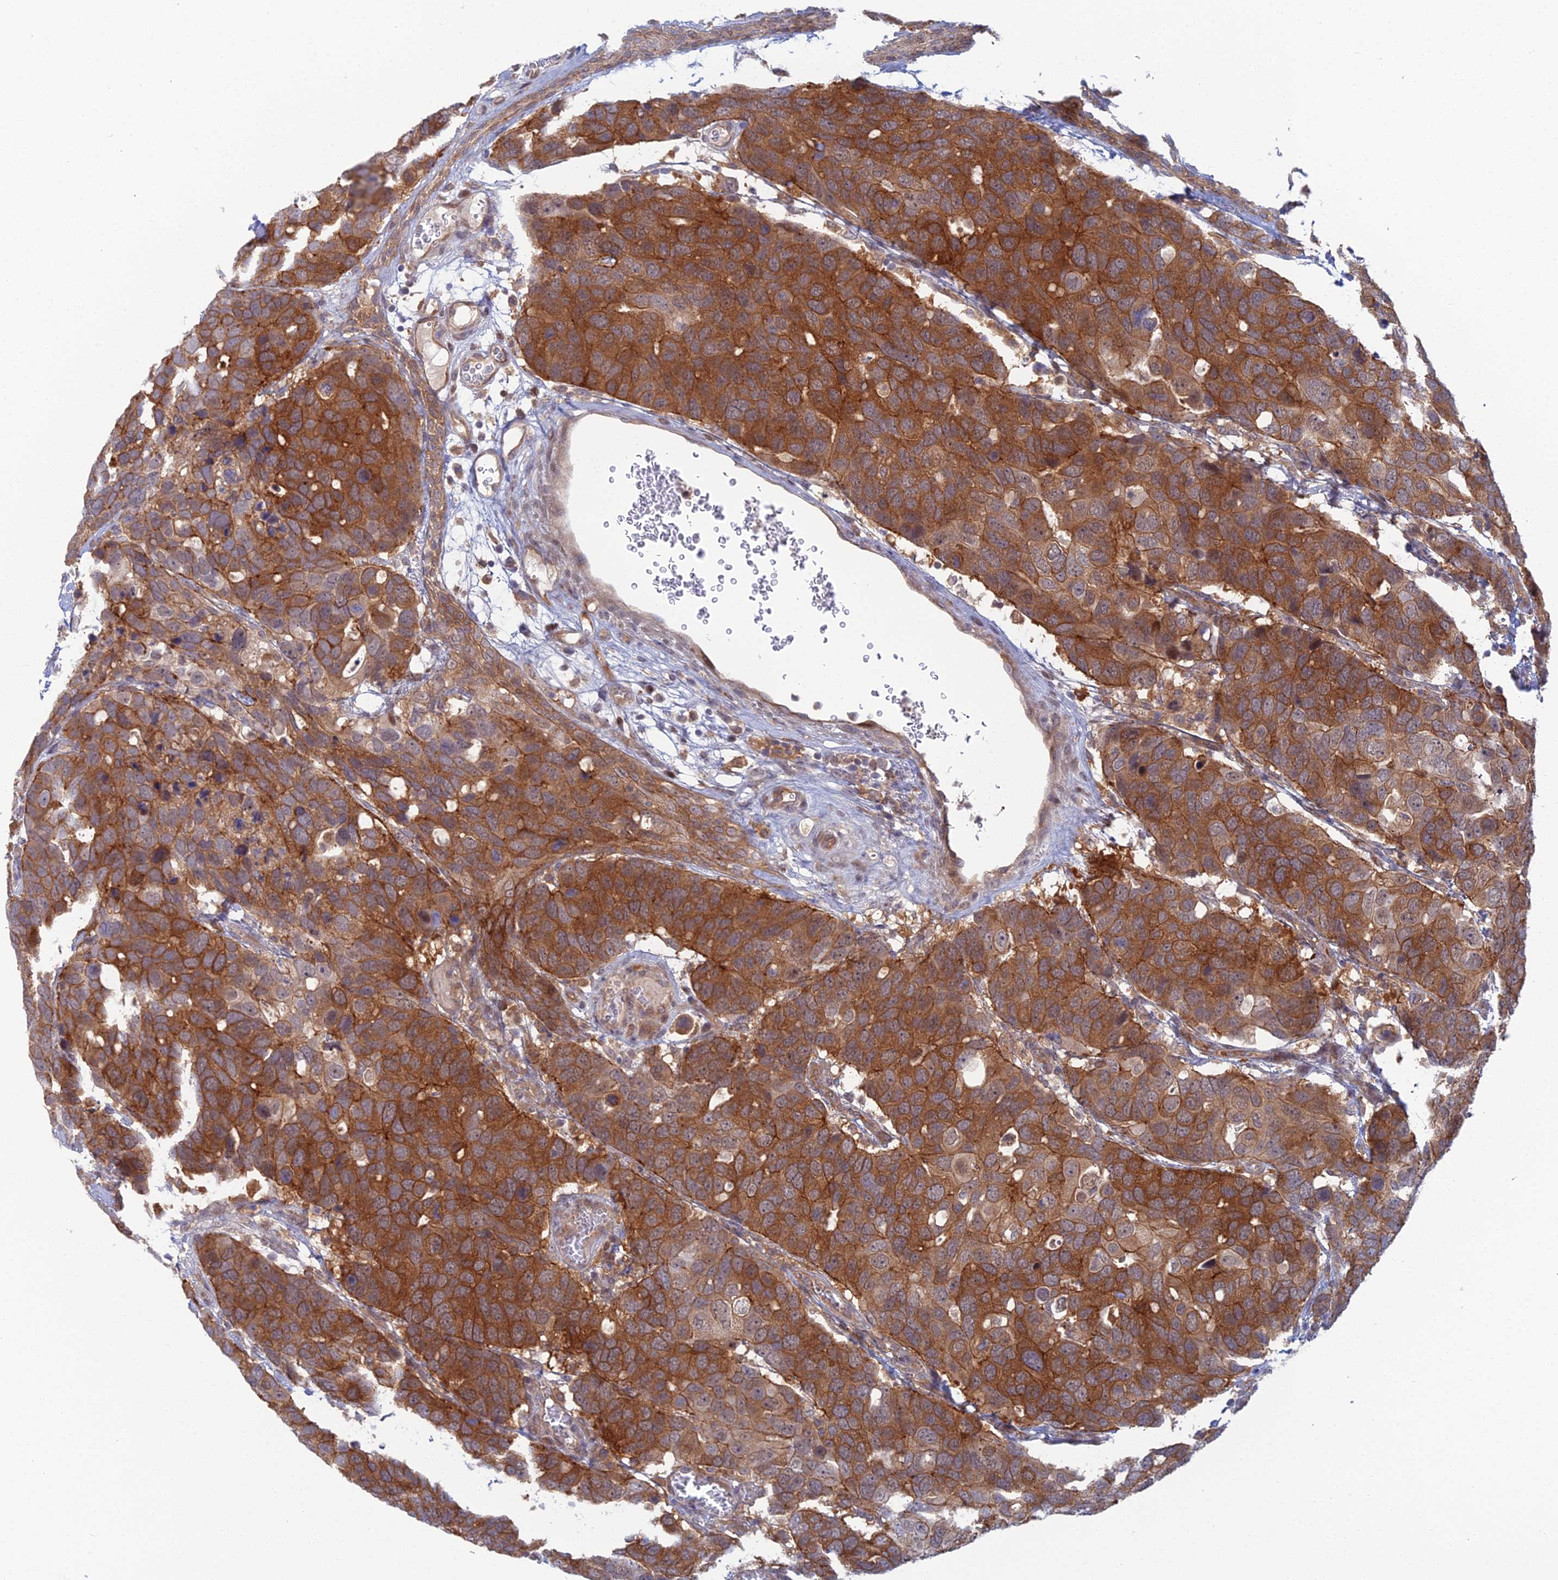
{"staining": {"intensity": "moderate", "quantity": ">75%", "location": "cytoplasmic/membranous"}, "tissue": "breast cancer", "cell_type": "Tumor cells", "image_type": "cancer", "snomed": [{"axis": "morphology", "description": "Duct carcinoma"}, {"axis": "topography", "description": "Breast"}], "caption": "Breast cancer stained for a protein (brown) reveals moderate cytoplasmic/membranous positive staining in about >75% of tumor cells.", "gene": "ABHD1", "patient": {"sex": "female", "age": 83}}